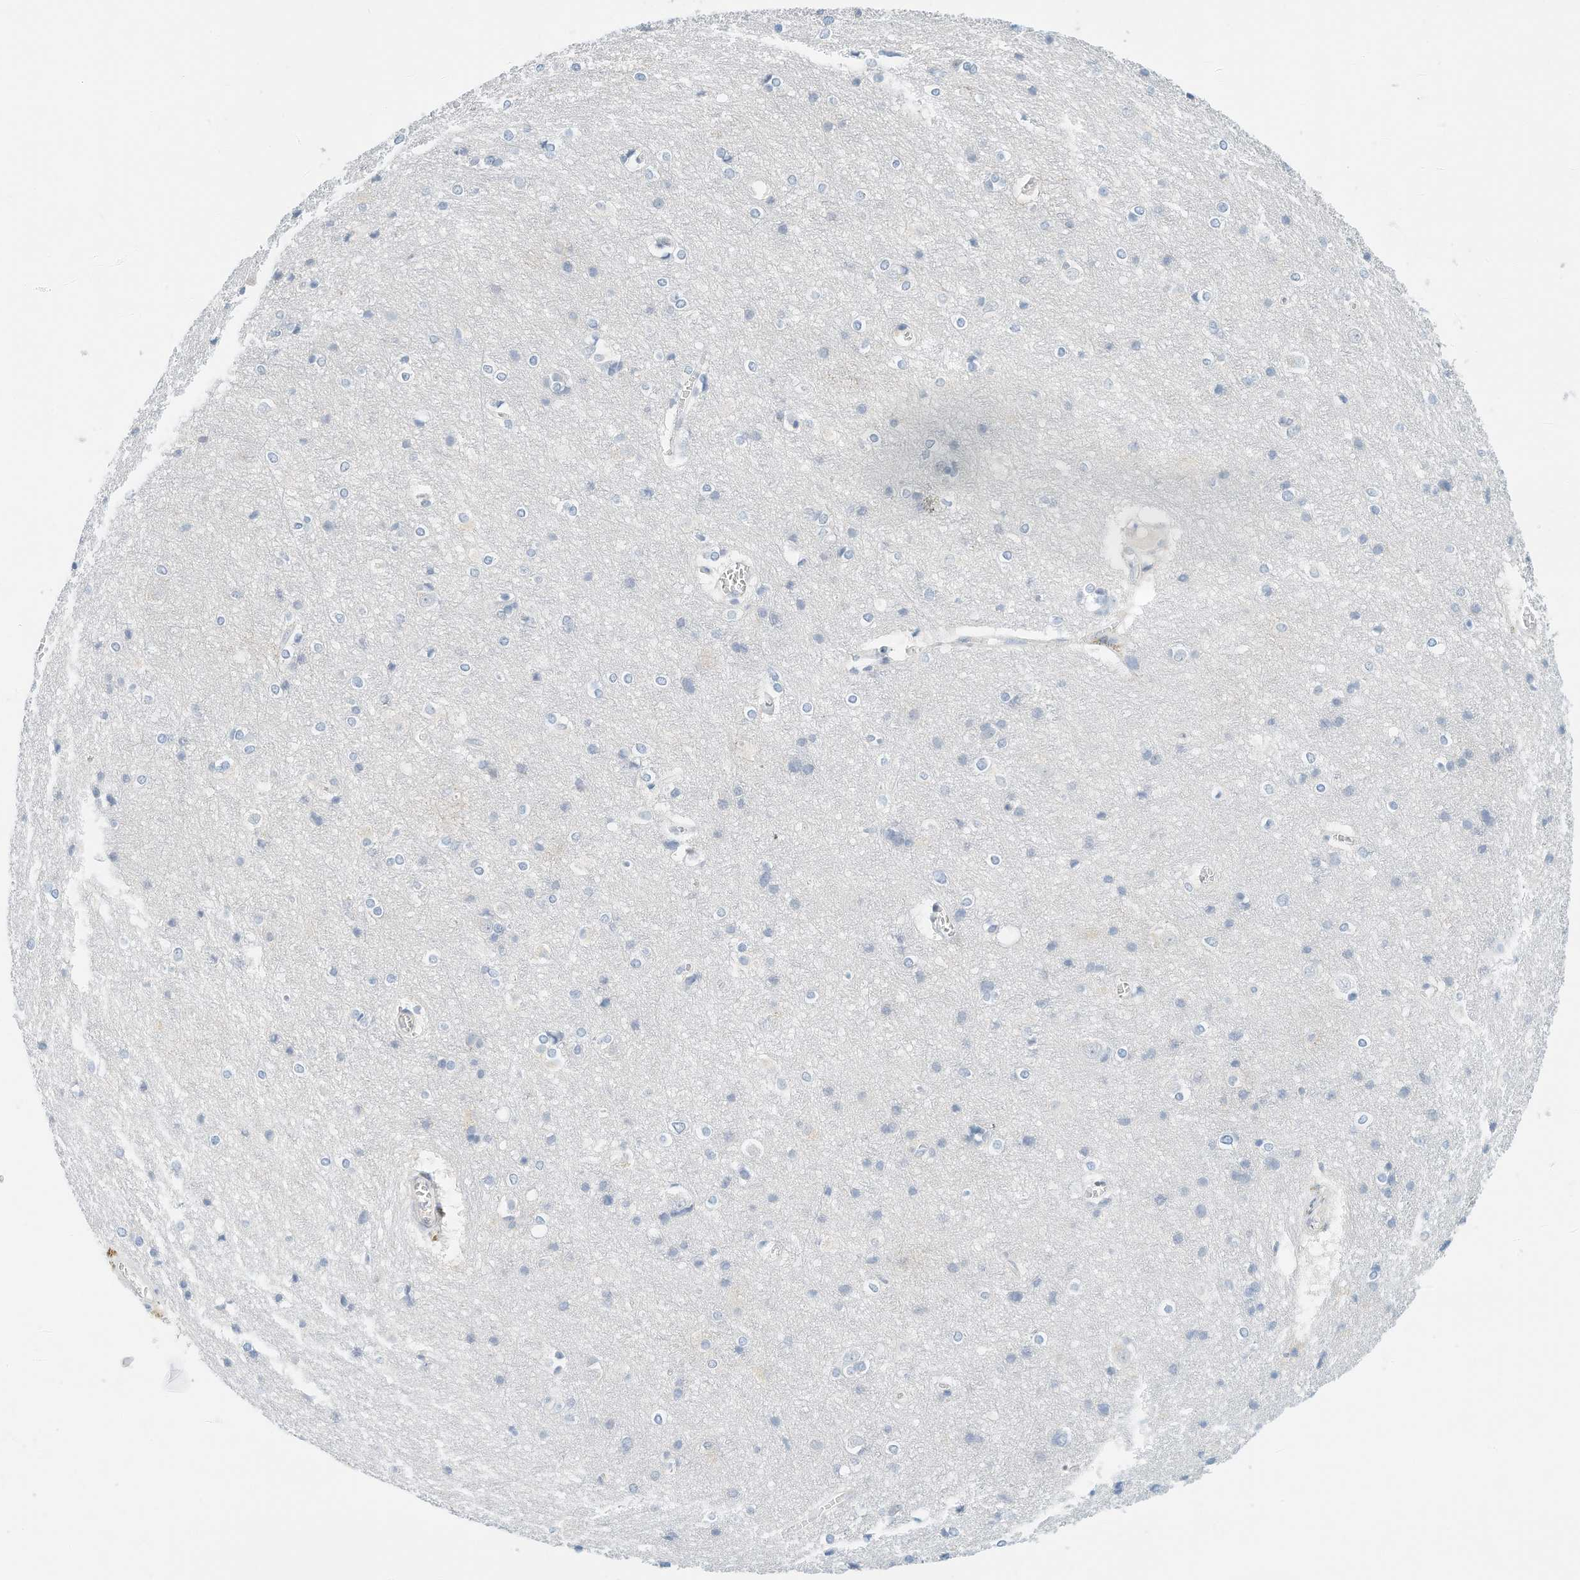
{"staining": {"intensity": "negative", "quantity": "none", "location": "none"}, "tissue": "cerebral cortex", "cell_type": "Endothelial cells", "image_type": "normal", "snomed": [{"axis": "morphology", "description": "Normal tissue, NOS"}, {"axis": "topography", "description": "Cerebral cortex"}], "caption": "Endothelial cells are negative for brown protein staining in benign cerebral cortex. Brightfield microscopy of immunohistochemistry stained with DAB (3,3'-diaminobenzidine) (brown) and hematoxylin (blue), captured at high magnification.", "gene": "ARHGAP28", "patient": {"sex": "male", "age": 54}}